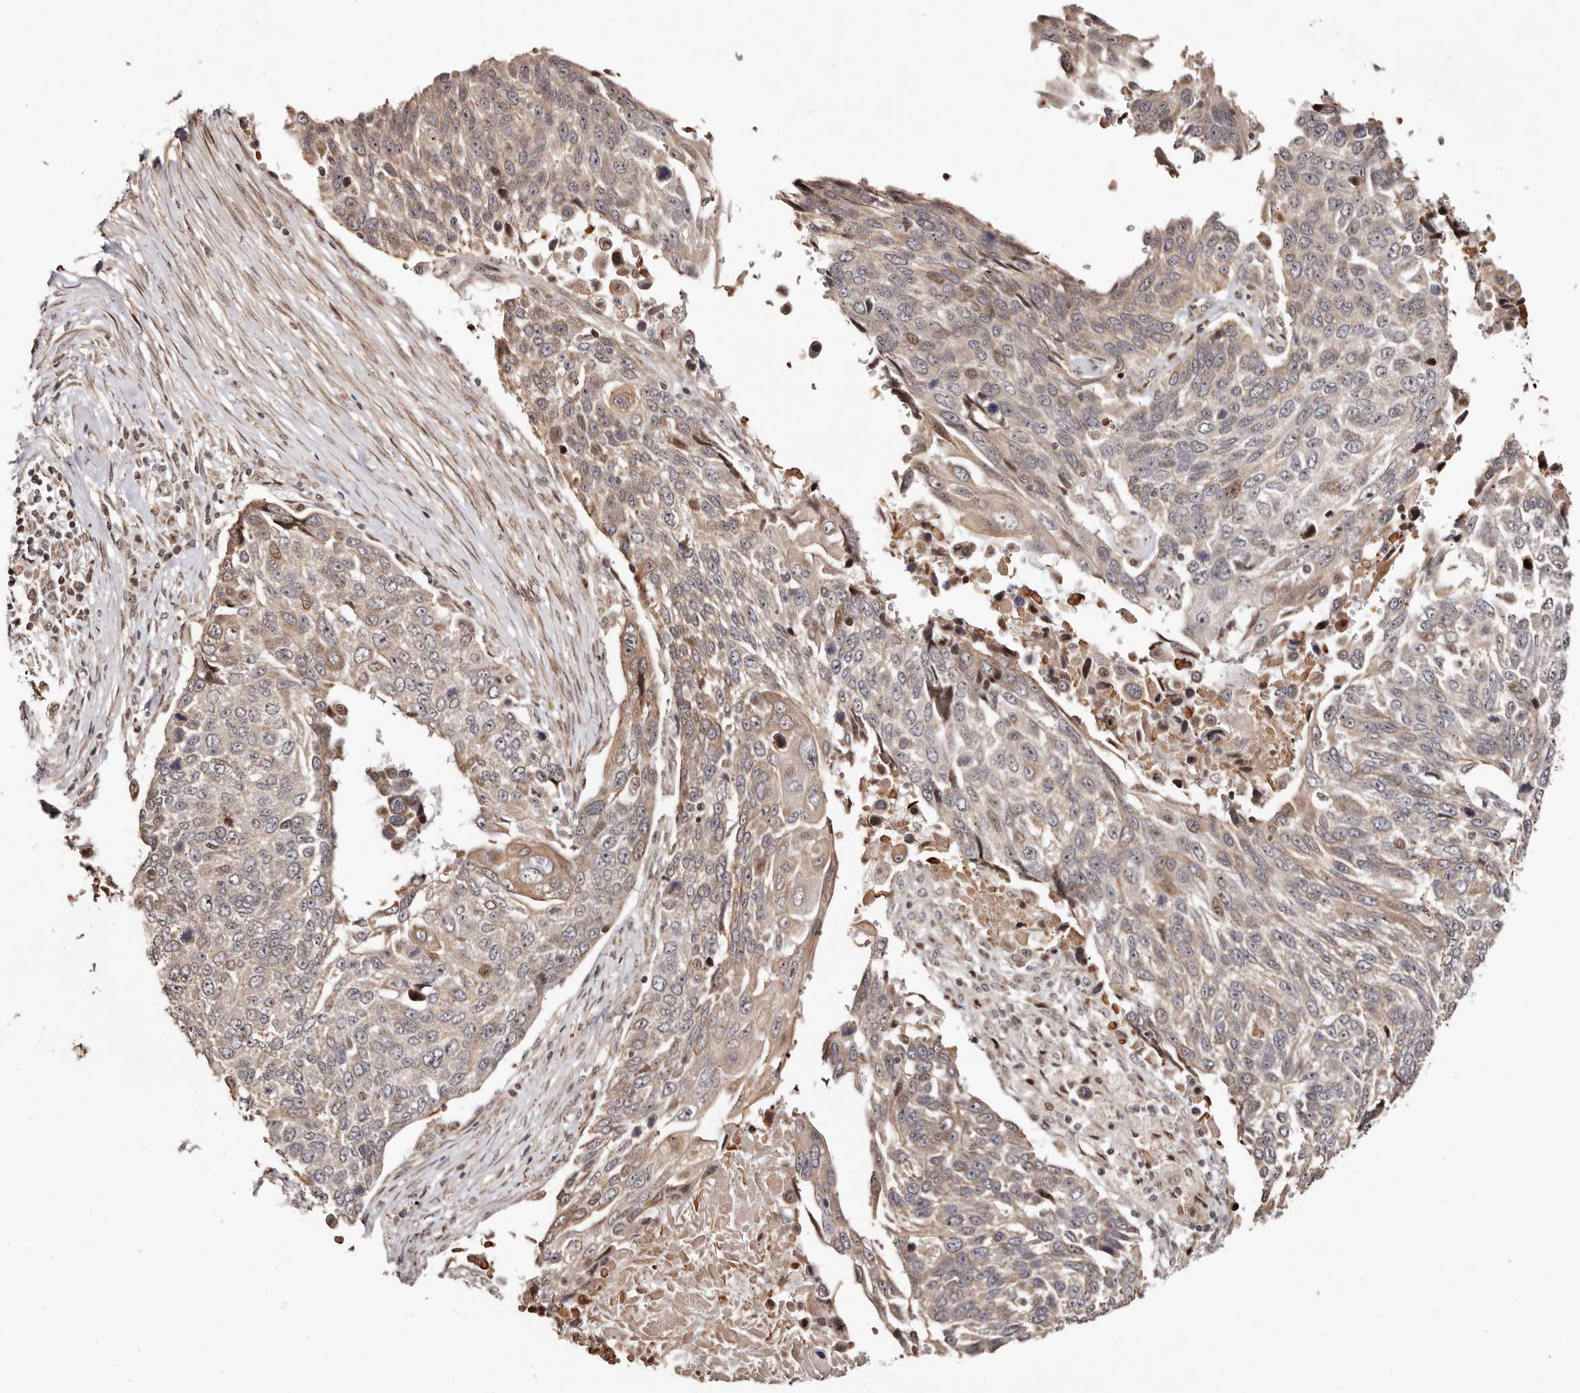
{"staining": {"intensity": "weak", "quantity": ">75%", "location": "cytoplasmic/membranous"}, "tissue": "lung cancer", "cell_type": "Tumor cells", "image_type": "cancer", "snomed": [{"axis": "morphology", "description": "Squamous cell carcinoma, NOS"}, {"axis": "topography", "description": "Lung"}], "caption": "Immunohistochemical staining of lung squamous cell carcinoma displays low levels of weak cytoplasmic/membranous positivity in approximately >75% of tumor cells.", "gene": "HIVEP3", "patient": {"sex": "male", "age": 66}}